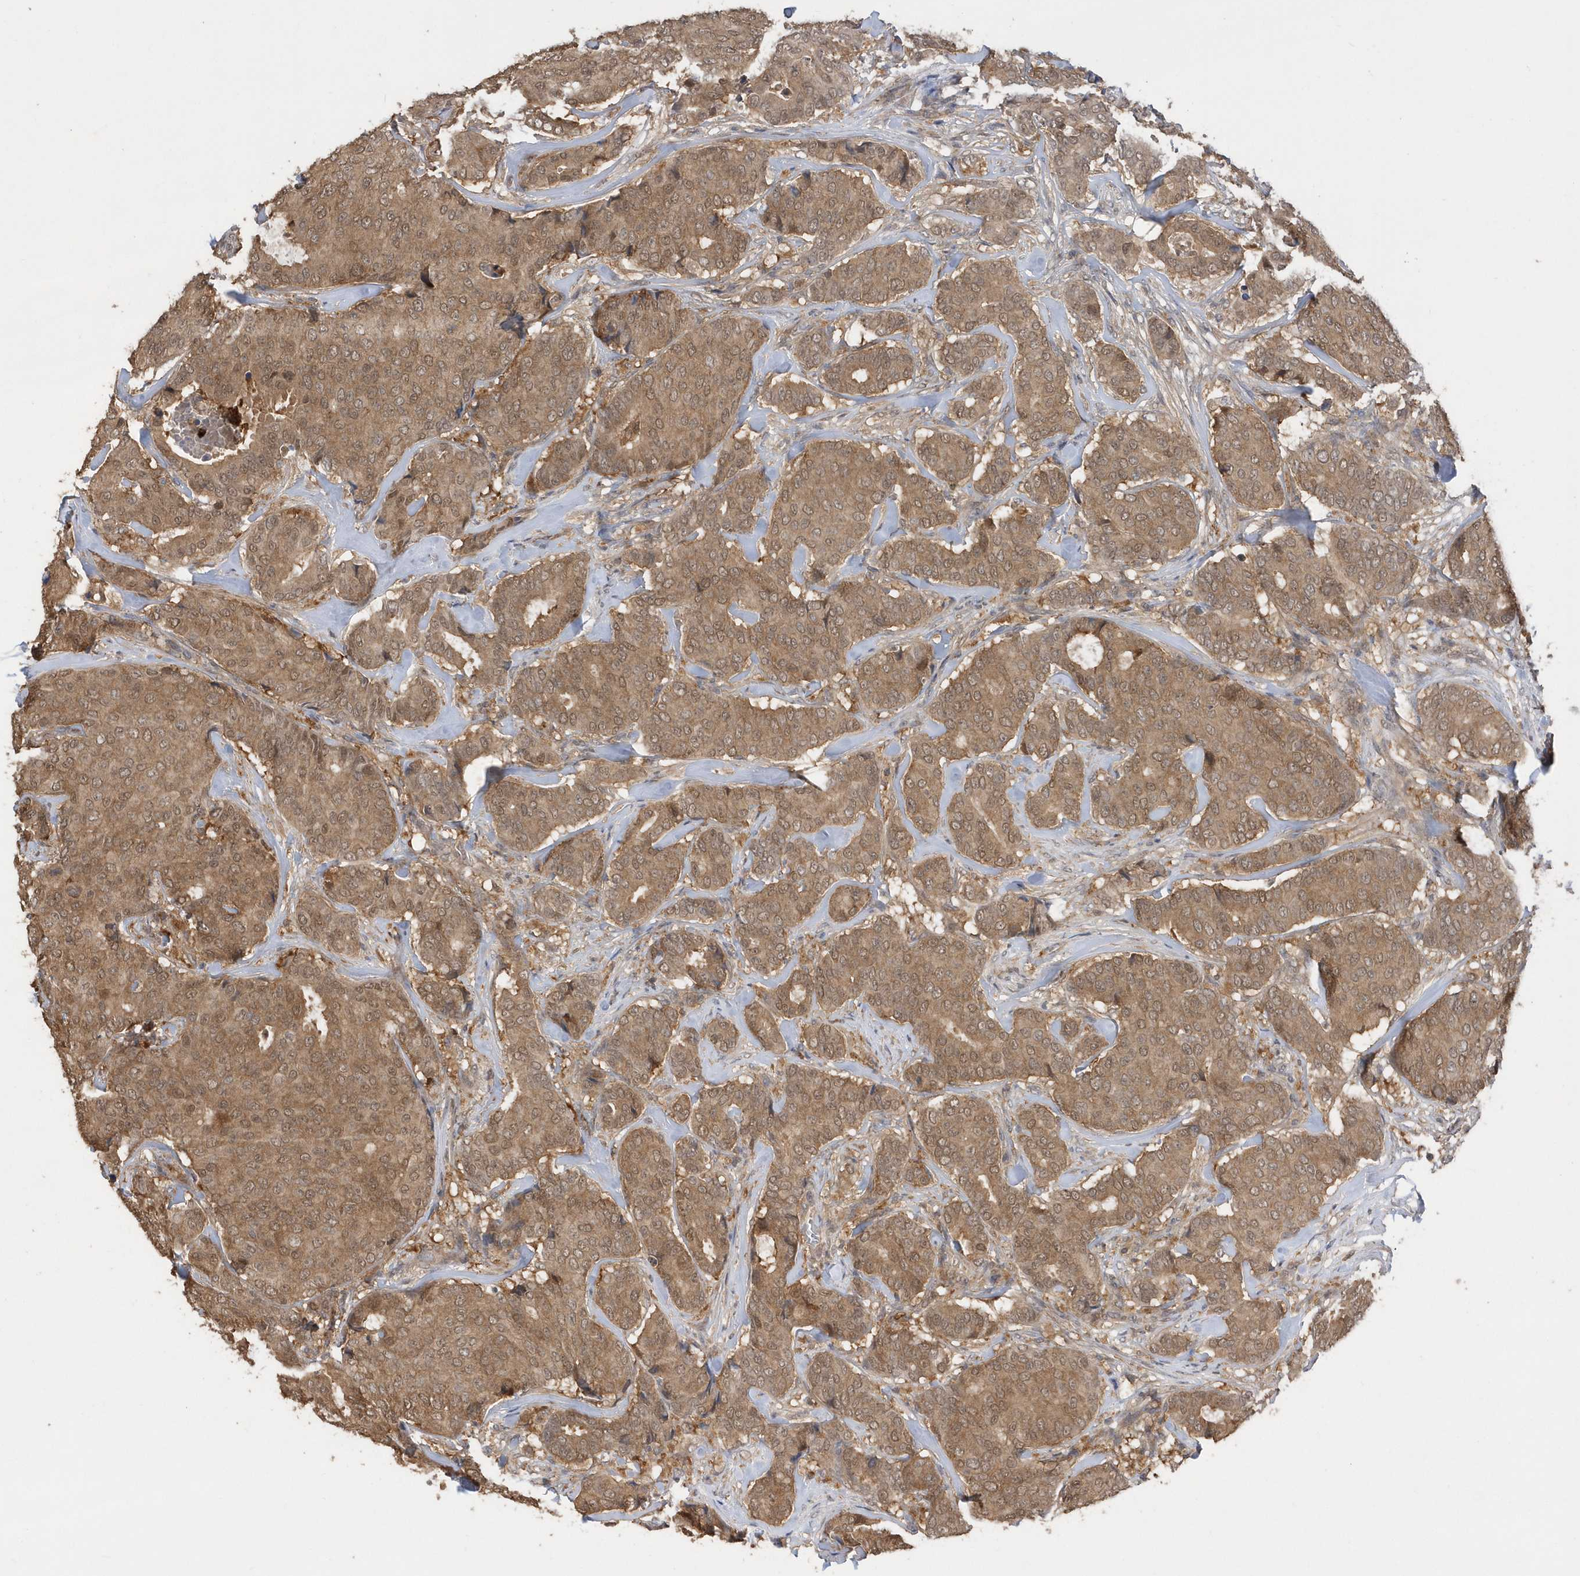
{"staining": {"intensity": "moderate", "quantity": ">75%", "location": "cytoplasmic/membranous,nuclear"}, "tissue": "breast cancer", "cell_type": "Tumor cells", "image_type": "cancer", "snomed": [{"axis": "morphology", "description": "Duct carcinoma"}, {"axis": "topography", "description": "Breast"}], "caption": "A medium amount of moderate cytoplasmic/membranous and nuclear positivity is appreciated in about >75% of tumor cells in breast invasive ductal carcinoma tissue.", "gene": "RPE", "patient": {"sex": "female", "age": 75}}